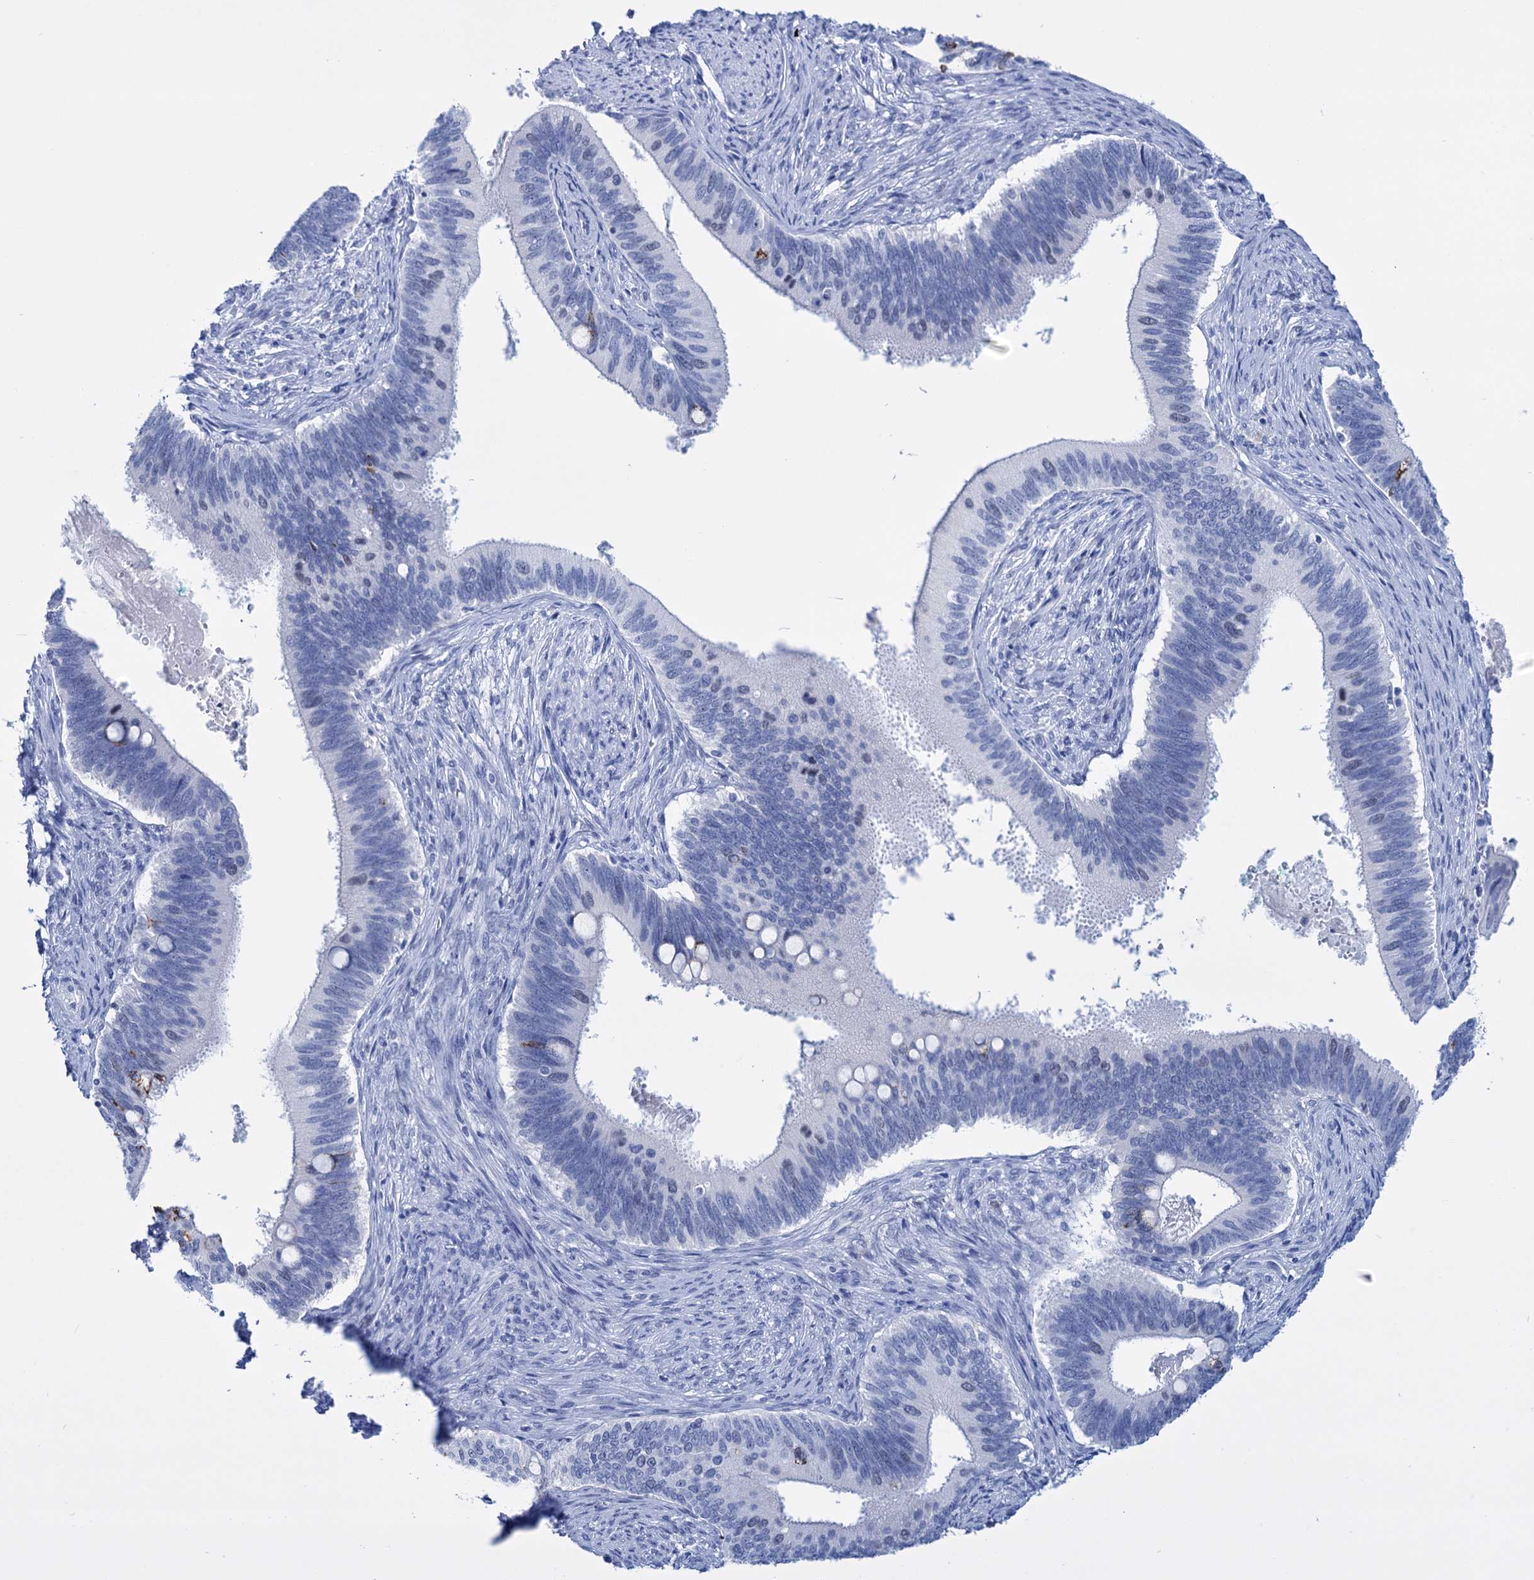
{"staining": {"intensity": "negative", "quantity": "none", "location": "none"}, "tissue": "cervical cancer", "cell_type": "Tumor cells", "image_type": "cancer", "snomed": [{"axis": "morphology", "description": "Adenocarcinoma, NOS"}, {"axis": "topography", "description": "Cervix"}], "caption": "Immunohistochemistry (IHC) image of human adenocarcinoma (cervical) stained for a protein (brown), which reveals no staining in tumor cells.", "gene": "FBXW12", "patient": {"sex": "female", "age": 42}}